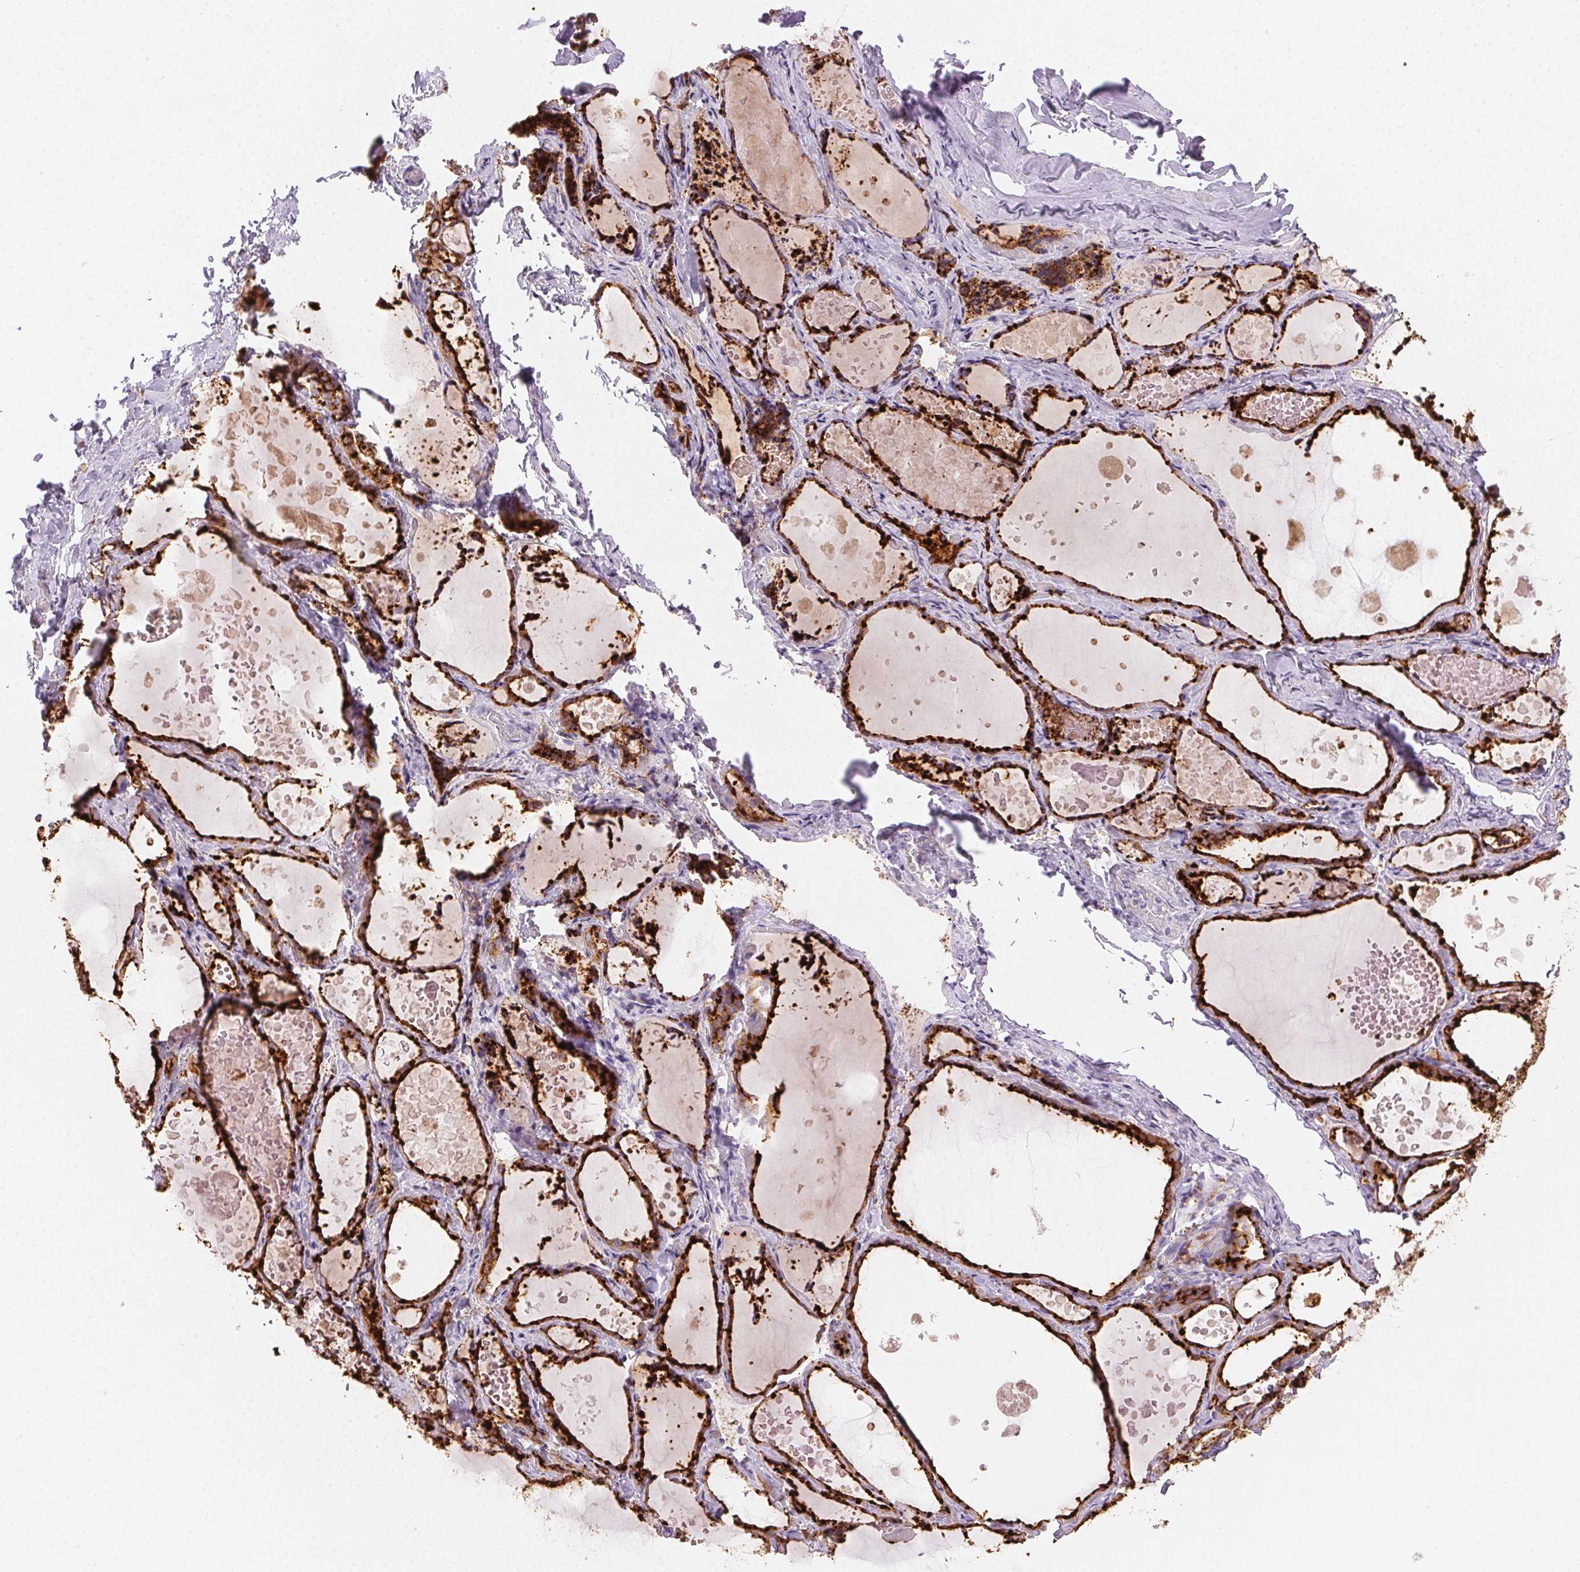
{"staining": {"intensity": "strong", "quantity": ">75%", "location": "cytoplasmic/membranous"}, "tissue": "thyroid gland", "cell_type": "Glandular cells", "image_type": "normal", "snomed": [{"axis": "morphology", "description": "Normal tissue, NOS"}, {"axis": "topography", "description": "Thyroid gland"}], "caption": "Approximately >75% of glandular cells in normal human thyroid gland demonstrate strong cytoplasmic/membranous protein expression as visualized by brown immunohistochemical staining.", "gene": "SCPEP1", "patient": {"sex": "female", "age": 56}}